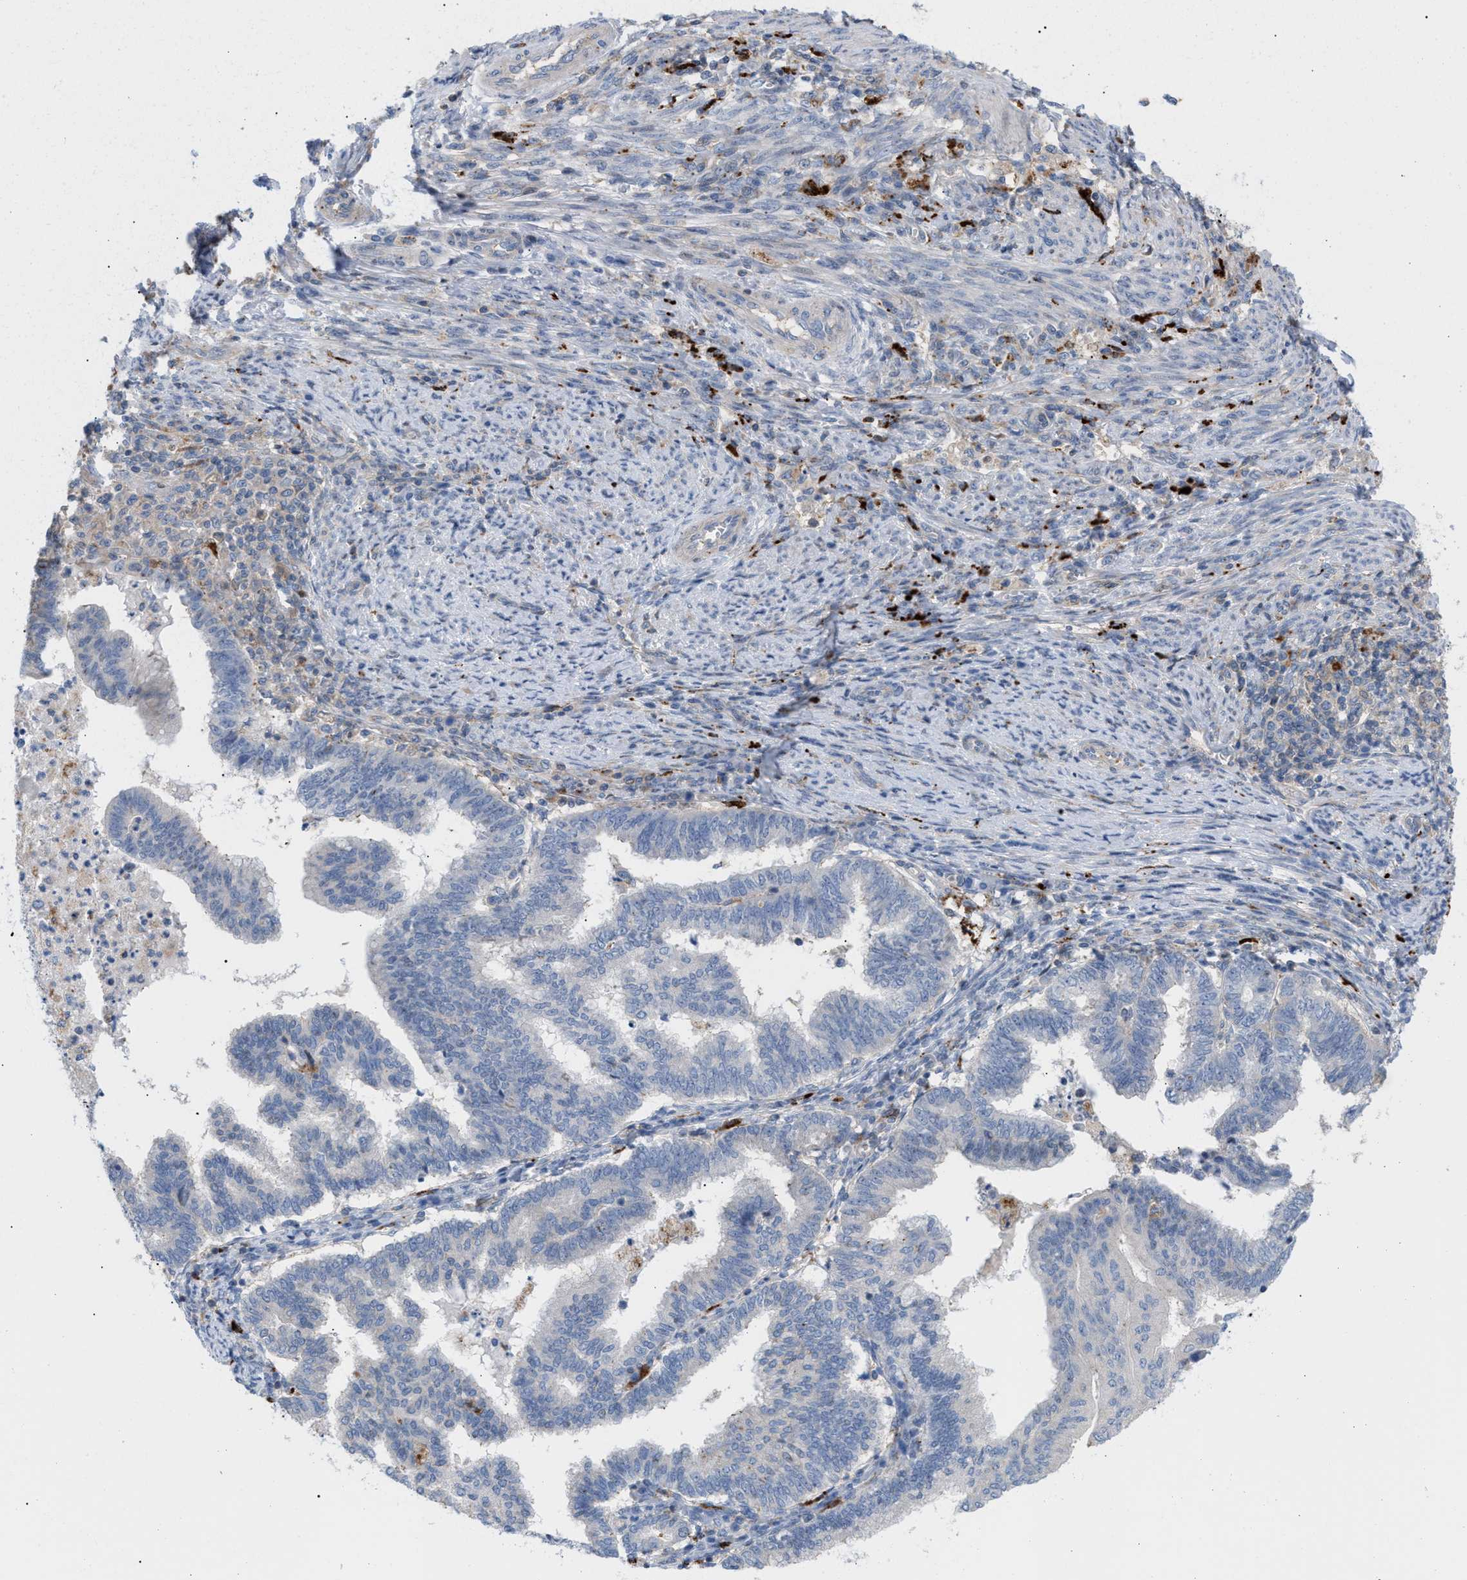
{"staining": {"intensity": "negative", "quantity": "none", "location": "none"}, "tissue": "endometrial cancer", "cell_type": "Tumor cells", "image_type": "cancer", "snomed": [{"axis": "morphology", "description": "Polyp, NOS"}, {"axis": "morphology", "description": "Adenocarcinoma, NOS"}, {"axis": "morphology", "description": "Adenoma, NOS"}, {"axis": "topography", "description": "Endometrium"}], "caption": "The image exhibits no significant expression in tumor cells of adenoma (endometrial).", "gene": "MBTD1", "patient": {"sex": "female", "age": 79}}